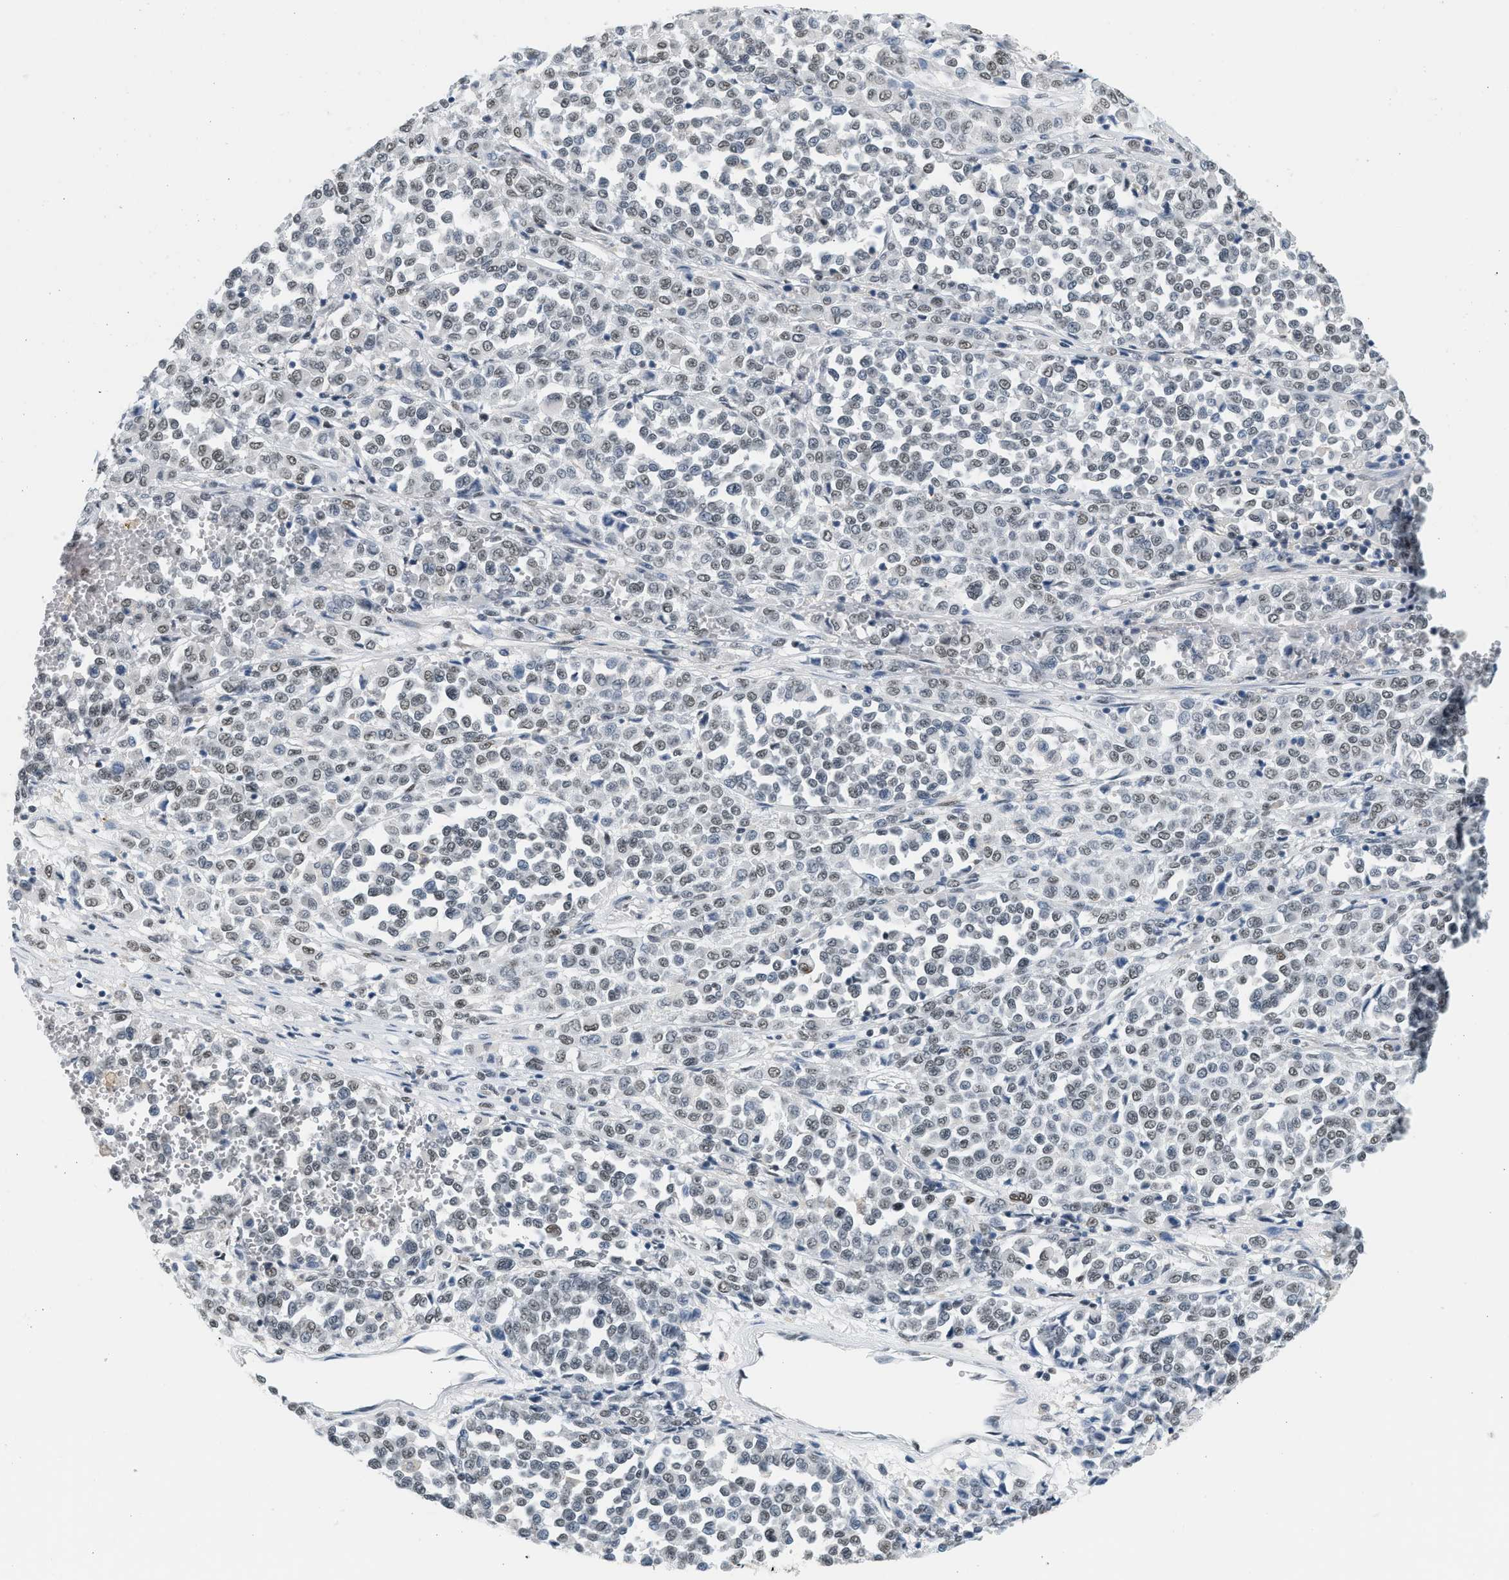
{"staining": {"intensity": "weak", "quantity": "<25%", "location": "nuclear"}, "tissue": "melanoma", "cell_type": "Tumor cells", "image_type": "cancer", "snomed": [{"axis": "morphology", "description": "Malignant melanoma, Metastatic site"}, {"axis": "topography", "description": "Pancreas"}], "caption": "DAB immunohistochemical staining of malignant melanoma (metastatic site) displays no significant positivity in tumor cells. (Immunohistochemistry, brightfield microscopy, high magnification).", "gene": "HIPK1", "patient": {"sex": "female", "age": 30}}